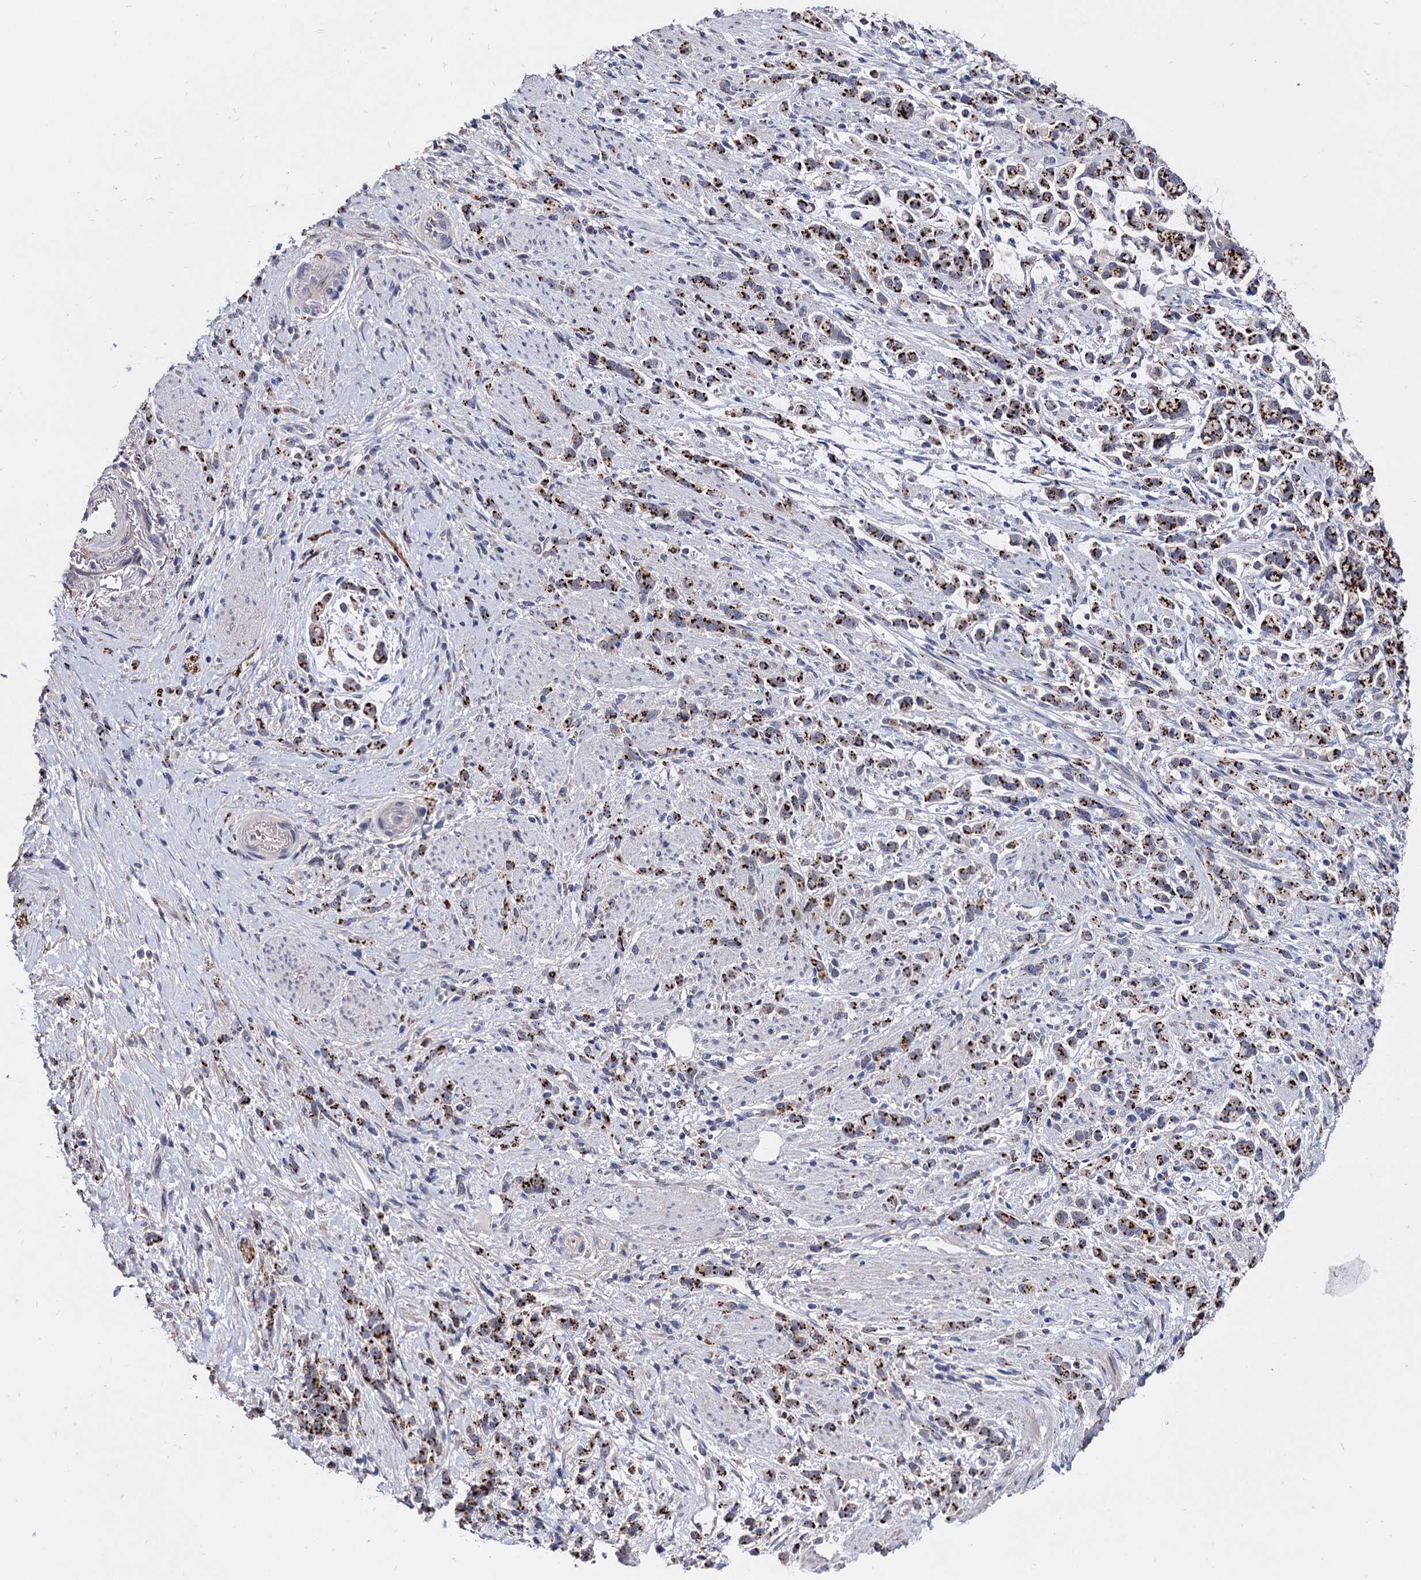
{"staining": {"intensity": "strong", "quantity": ">75%", "location": "cytoplasmic/membranous"}, "tissue": "stomach cancer", "cell_type": "Tumor cells", "image_type": "cancer", "snomed": [{"axis": "morphology", "description": "Adenocarcinoma, NOS"}, {"axis": "topography", "description": "Stomach"}], "caption": "Strong cytoplasmic/membranous staining for a protein is present in about >75% of tumor cells of adenocarcinoma (stomach) using IHC.", "gene": "ESD", "patient": {"sex": "female", "age": 60}}